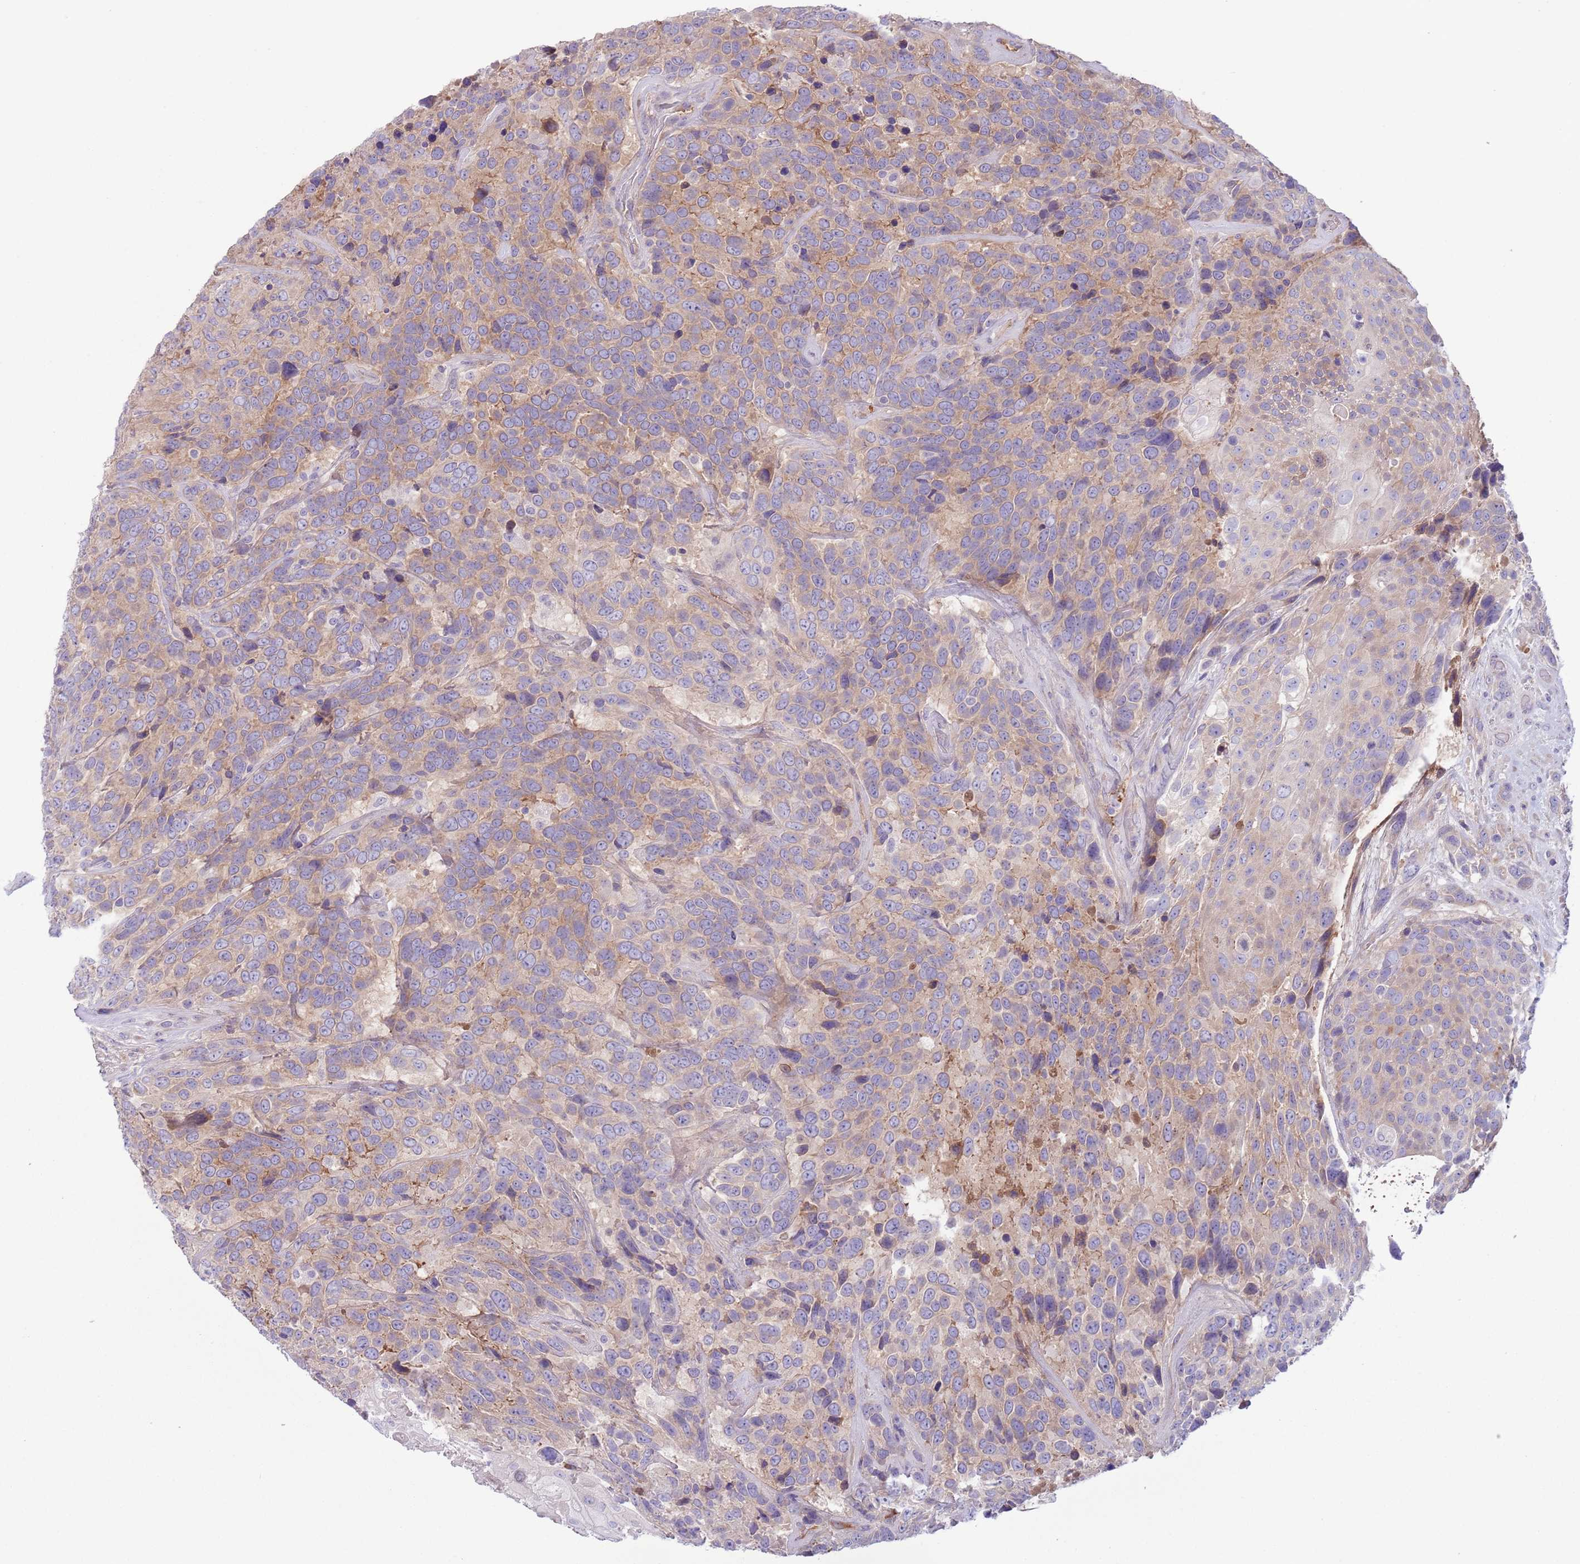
{"staining": {"intensity": "weak", "quantity": "25%-75%", "location": "cytoplasmic/membranous"}, "tissue": "urothelial cancer", "cell_type": "Tumor cells", "image_type": "cancer", "snomed": [{"axis": "morphology", "description": "Urothelial carcinoma, High grade"}, {"axis": "topography", "description": "Urinary bladder"}], "caption": "Immunohistochemistry (IHC) staining of urothelial cancer, which displays low levels of weak cytoplasmic/membranous staining in about 25%-75% of tumor cells indicating weak cytoplasmic/membranous protein staining. The staining was performed using DAB (3,3'-diaminobenzidine) (brown) for protein detection and nuclei were counterstained in hematoxylin (blue).", "gene": "CFH", "patient": {"sex": "female", "age": 70}}